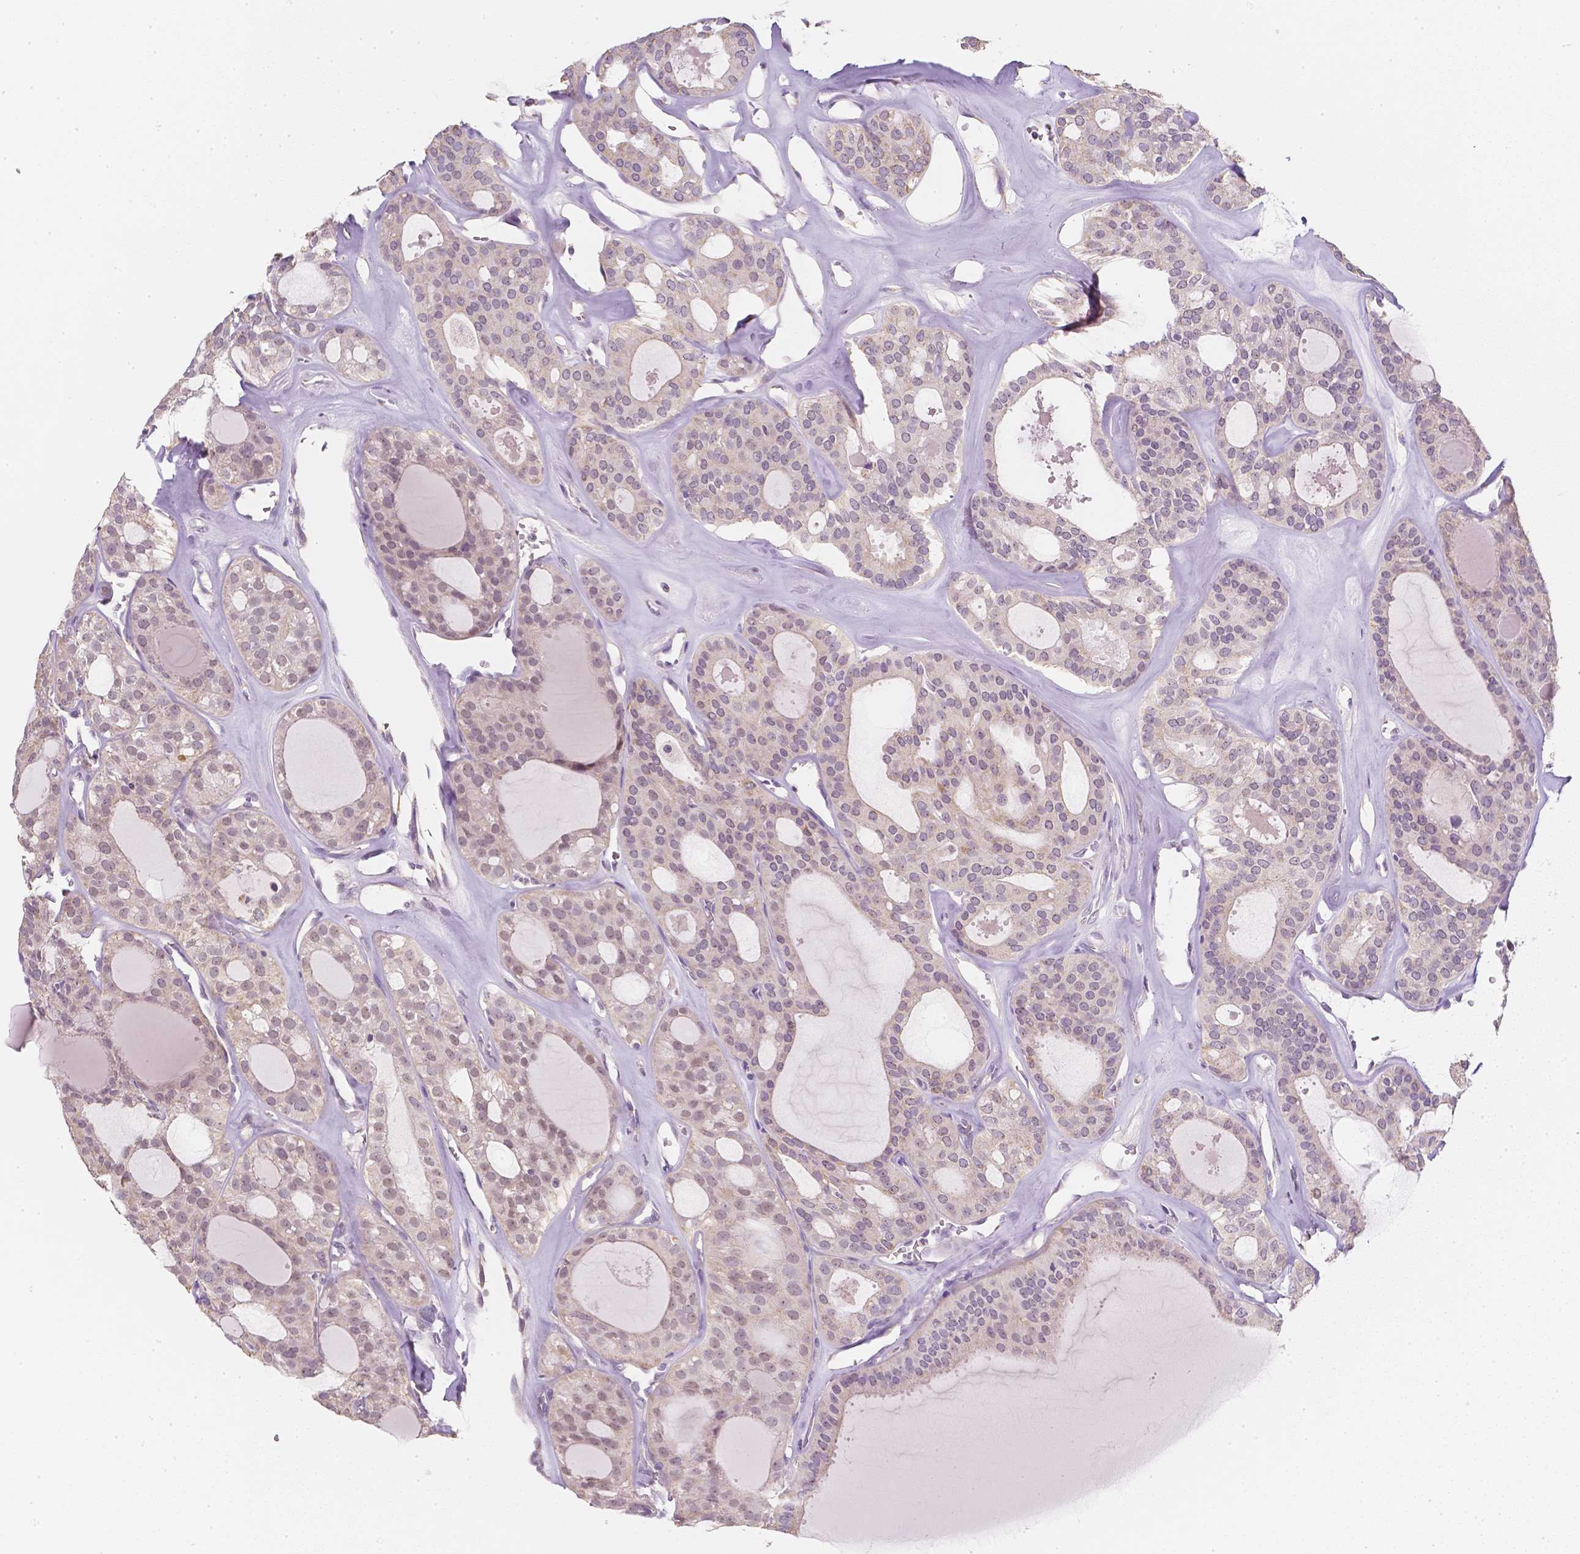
{"staining": {"intensity": "negative", "quantity": "none", "location": "none"}, "tissue": "thyroid cancer", "cell_type": "Tumor cells", "image_type": "cancer", "snomed": [{"axis": "morphology", "description": "Follicular adenoma carcinoma, NOS"}, {"axis": "topography", "description": "Thyroid gland"}], "caption": "An immunohistochemistry histopathology image of thyroid cancer is shown. There is no staining in tumor cells of thyroid cancer.", "gene": "NVL", "patient": {"sex": "male", "age": 75}}